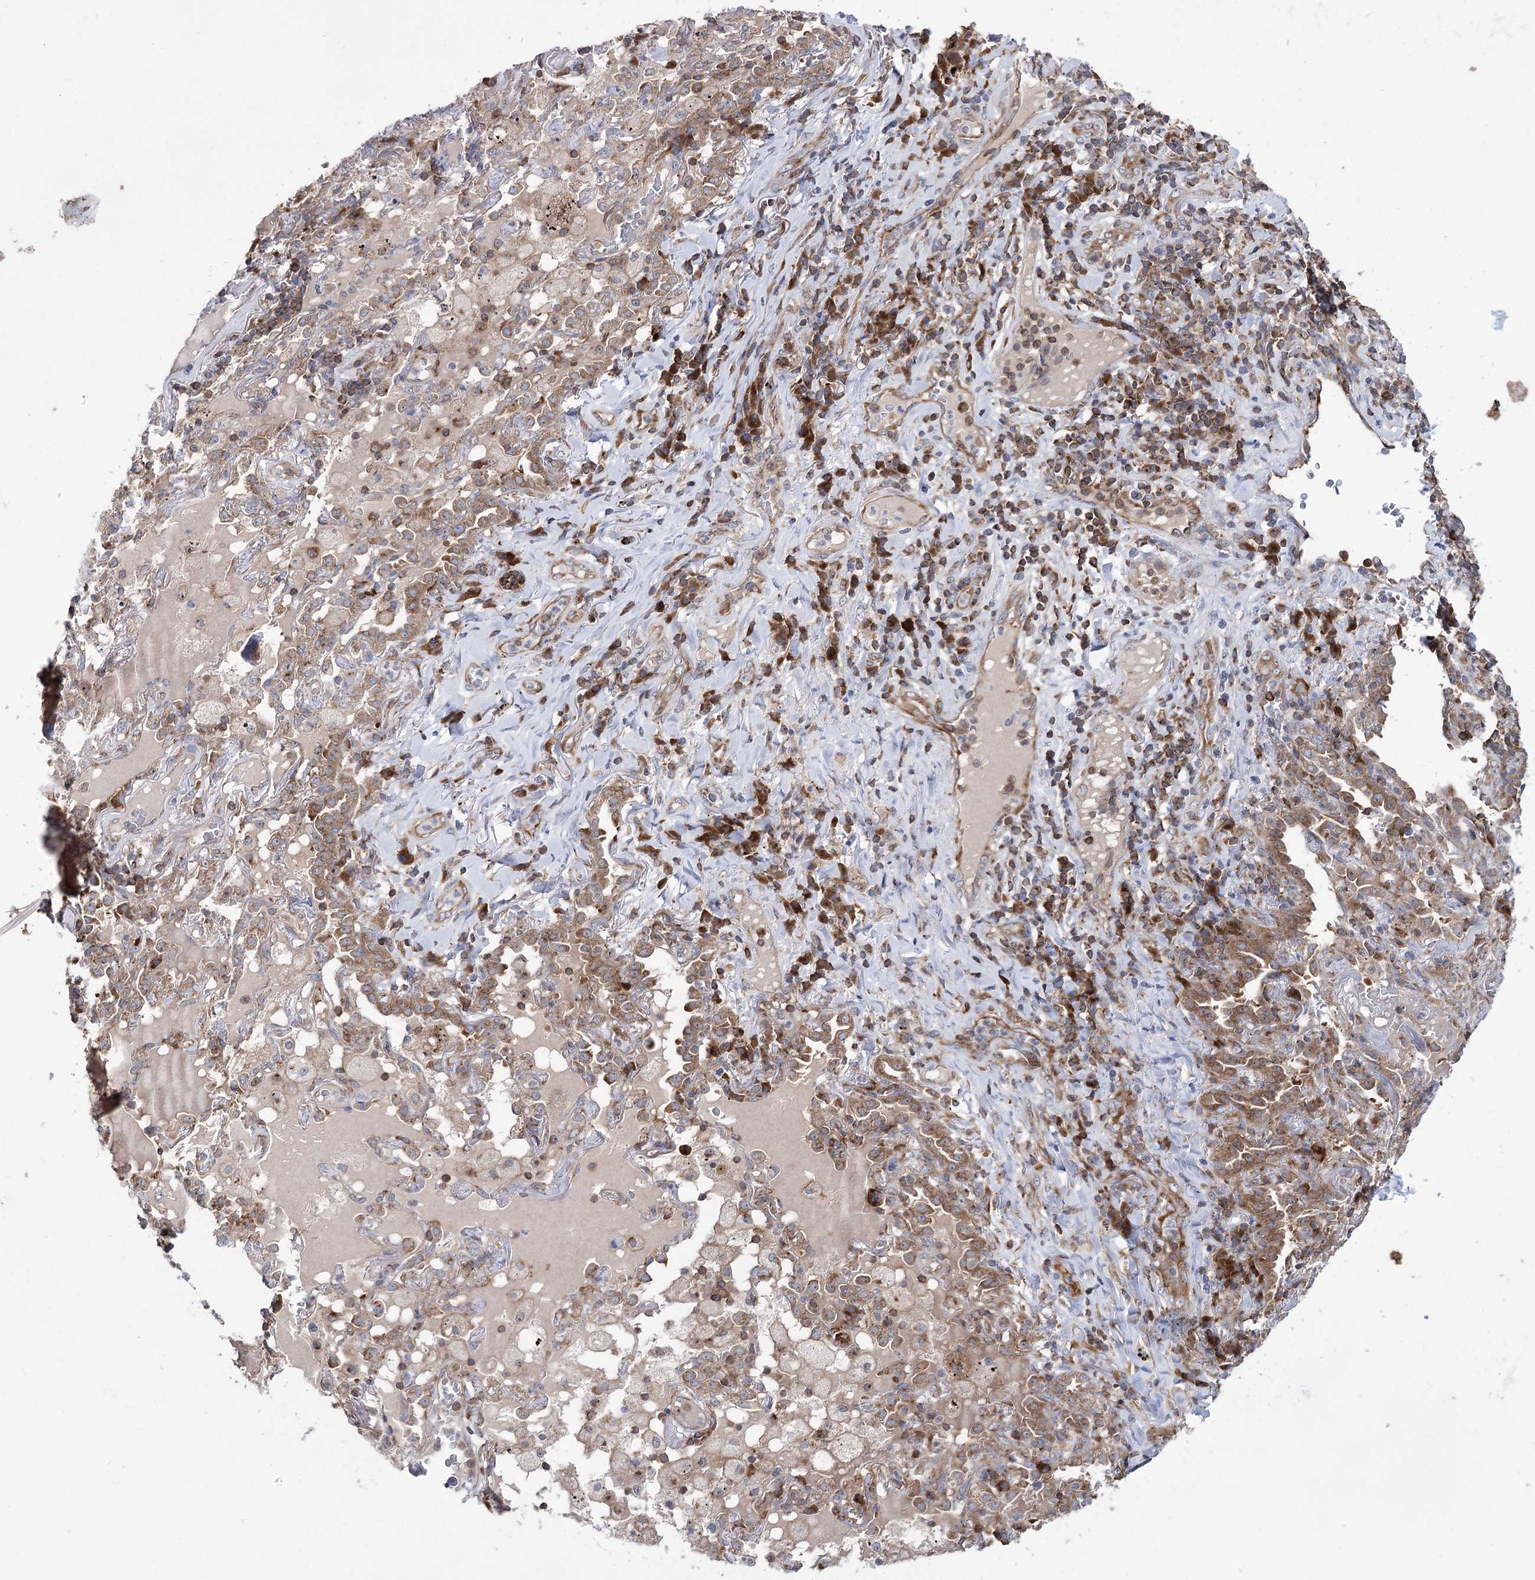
{"staining": {"intensity": "moderate", "quantity": ">75%", "location": "cytoplasmic/membranous"}, "tissue": "lung cancer", "cell_type": "Tumor cells", "image_type": "cancer", "snomed": [{"axis": "morphology", "description": "Squamous cell carcinoma, NOS"}, {"axis": "topography", "description": "Lung"}], "caption": "This photomicrograph exhibits immunohistochemistry (IHC) staining of human lung squamous cell carcinoma, with medium moderate cytoplasmic/membranous expression in approximately >75% of tumor cells.", "gene": "ZNF622", "patient": {"sex": "female", "age": 63}}